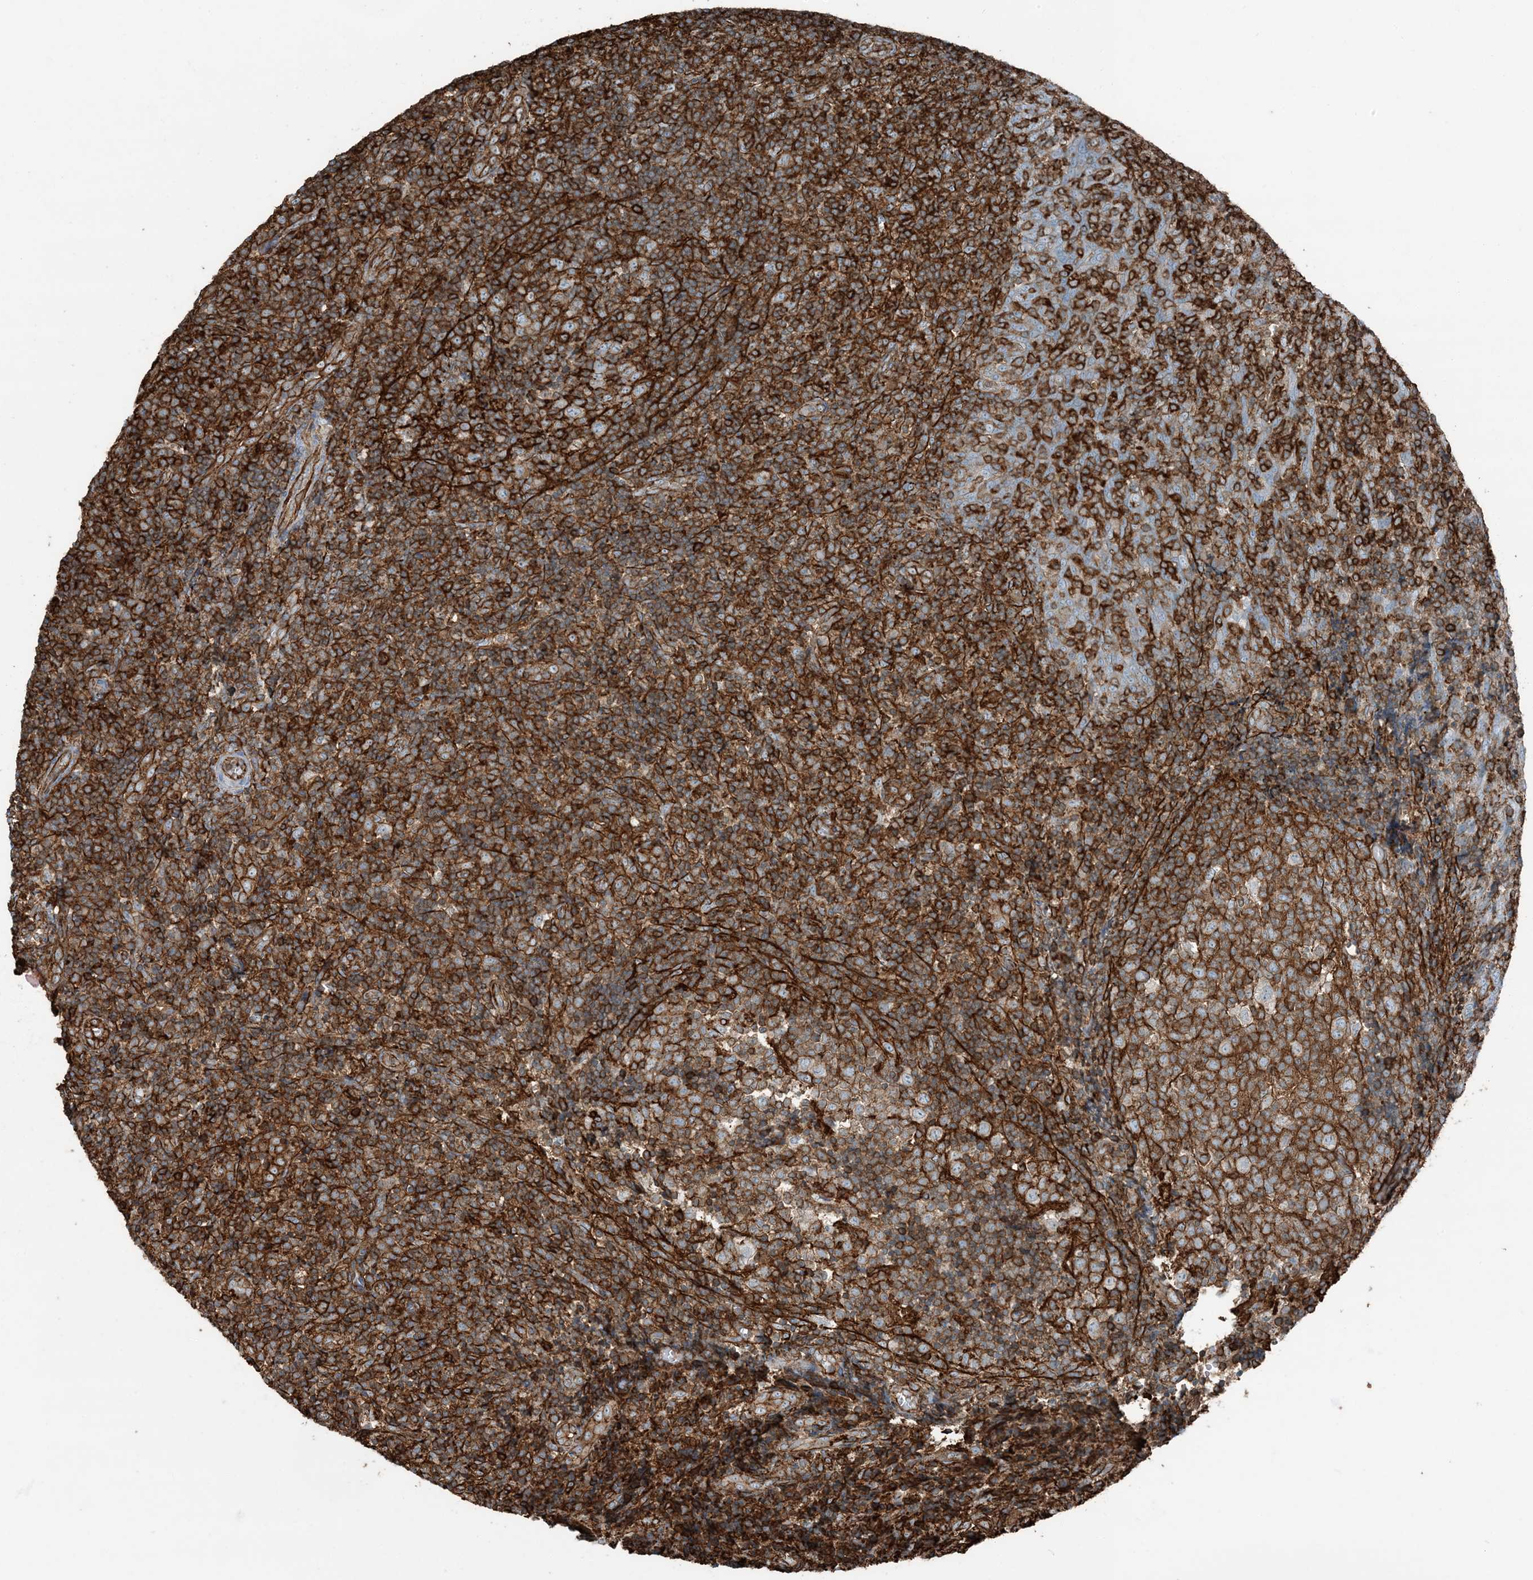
{"staining": {"intensity": "strong", "quantity": ">75%", "location": "cytoplasmic/membranous"}, "tissue": "tonsil", "cell_type": "Germinal center cells", "image_type": "normal", "snomed": [{"axis": "morphology", "description": "Normal tissue, NOS"}, {"axis": "topography", "description": "Tonsil"}], "caption": "This histopathology image exhibits IHC staining of normal human tonsil, with high strong cytoplasmic/membranous staining in about >75% of germinal center cells.", "gene": "APOBEC3C", "patient": {"sex": "female", "age": 19}}